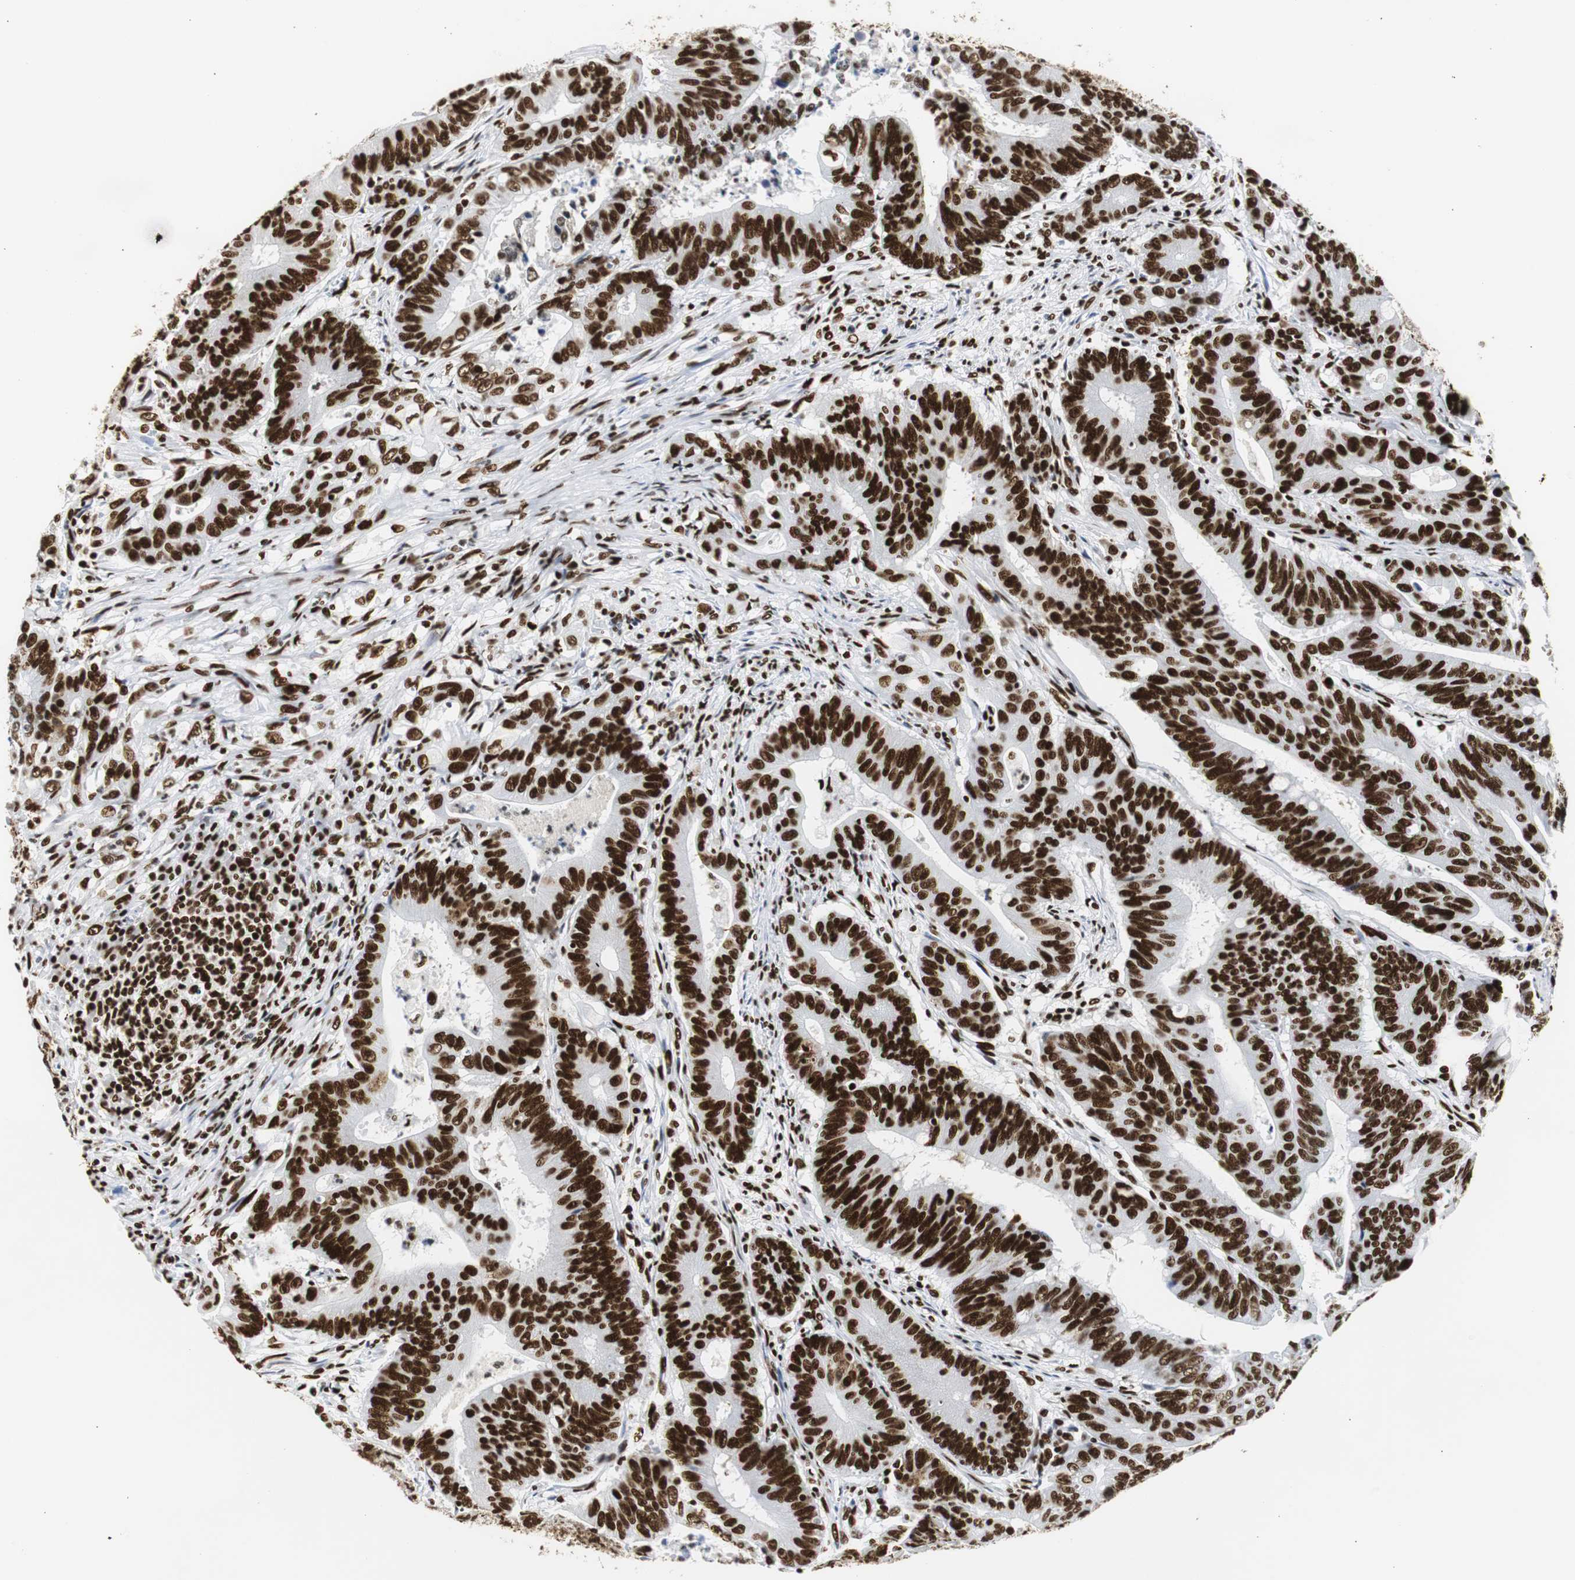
{"staining": {"intensity": "strong", "quantity": ">75%", "location": "nuclear"}, "tissue": "colorectal cancer", "cell_type": "Tumor cells", "image_type": "cancer", "snomed": [{"axis": "morphology", "description": "Adenocarcinoma, NOS"}, {"axis": "topography", "description": "Colon"}], "caption": "The photomicrograph demonstrates immunohistochemical staining of colorectal adenocarcinoma. There is strong nuclear staining is present in approximately >75% of tumor cells. (DAB (3,3'-diaminobenzidine) IHC, brown staining for protein, blue staining for nuclei).", "gene": "HNRNPH2", "patient": {"sex": "male", "age": 45}}